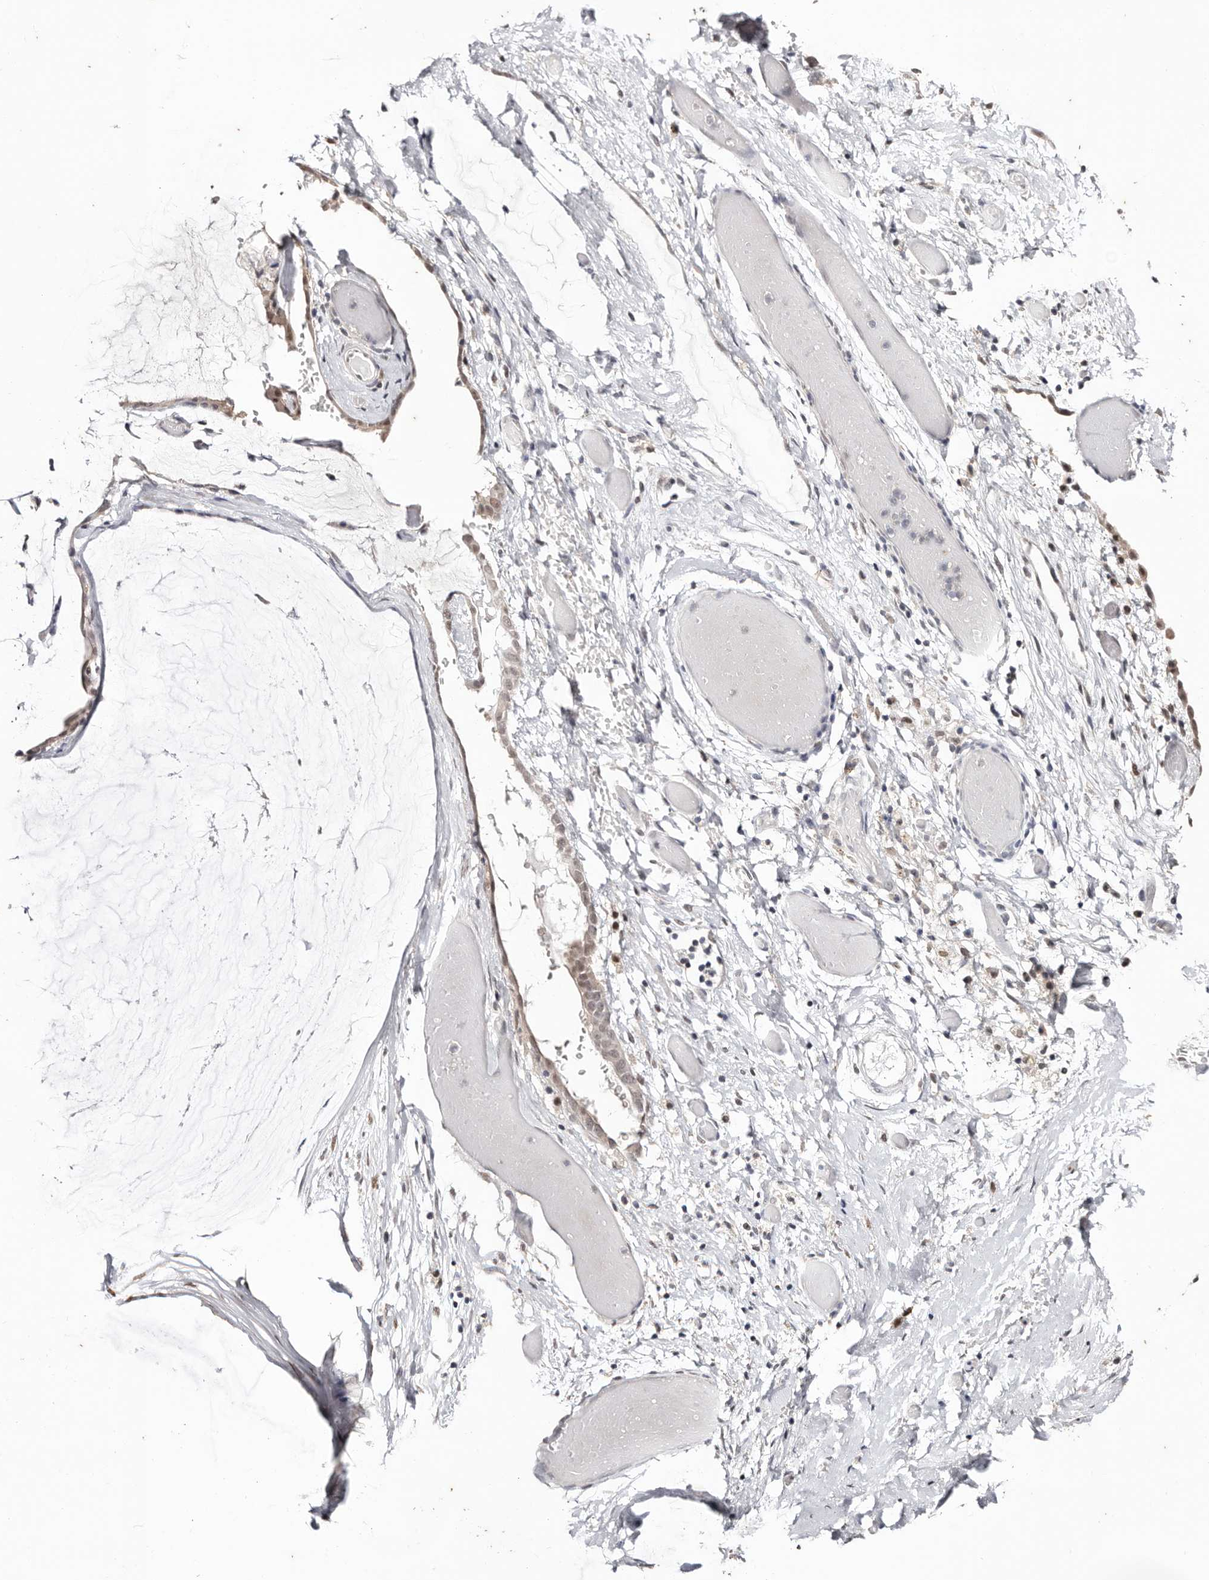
{"staining": {"intensity": "weak", "quantity": ">75%", "location": "cytoplasmic/membranous,nuclear"}, "tissue": "ovarian cancer", "cell_type": "Tumor cells", "image_type": "cancer", "snomed": [{"axis": "morphology", "description": "Cystadenocarcinoma, mucinous, NOS"}, {"axis": "topography", "description": "Ovary"}], "caption": "Ovarian cancer (mucinous cystadenocarcinoma) stained with immunohistochemistry demonstrates weak cytoplasmic/membranous and nuclear expression in about >75% of tumor cells.", "gene": "TYW3", "patient": {"sex": "female", "age": 39}}